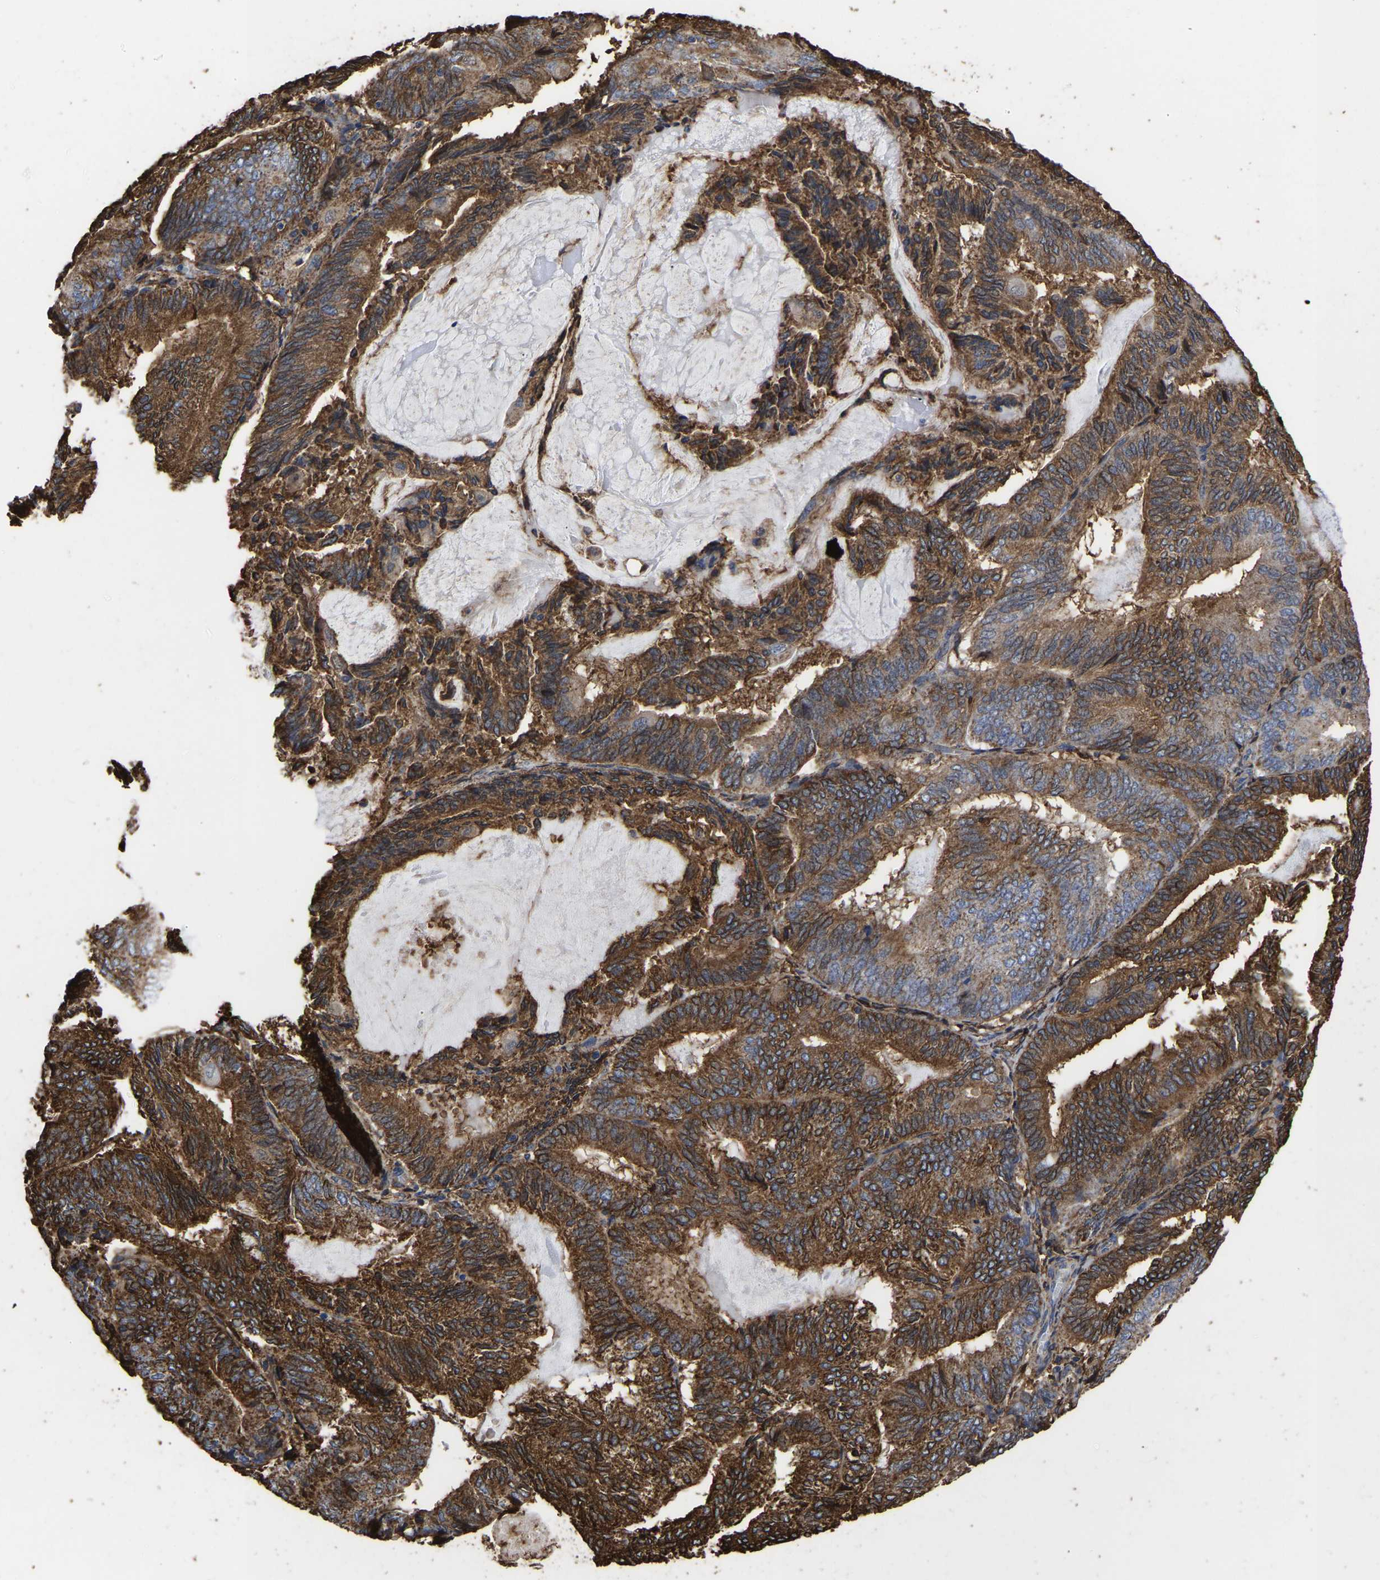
{"staining": {"intensity": "strong", "quantity": ">75%", "location": "cytoplasmic/membranous"}, "tissue": "endometrial cancer", "cell_type": "Tumor cells", "image_type": "cancer", "snomed": [{"axis": "morphology", "description": "Adenocarcinoma, NOS"}, {"axis": "topography", "description": "Endometrium"}], "caption": "The histopathology image reveals a brown stain indicating the presence of a protein in the cytoplasmic/membranous of tumor cells in endometrial cancer (adenocarcinoma). The protein of interest is stained brown, and the nuclei are stained in blue (DAB IHC with brightfield microscopy, high magnification).", "gene": "LIF", "patient": {"sex": "female", "age": 81}}